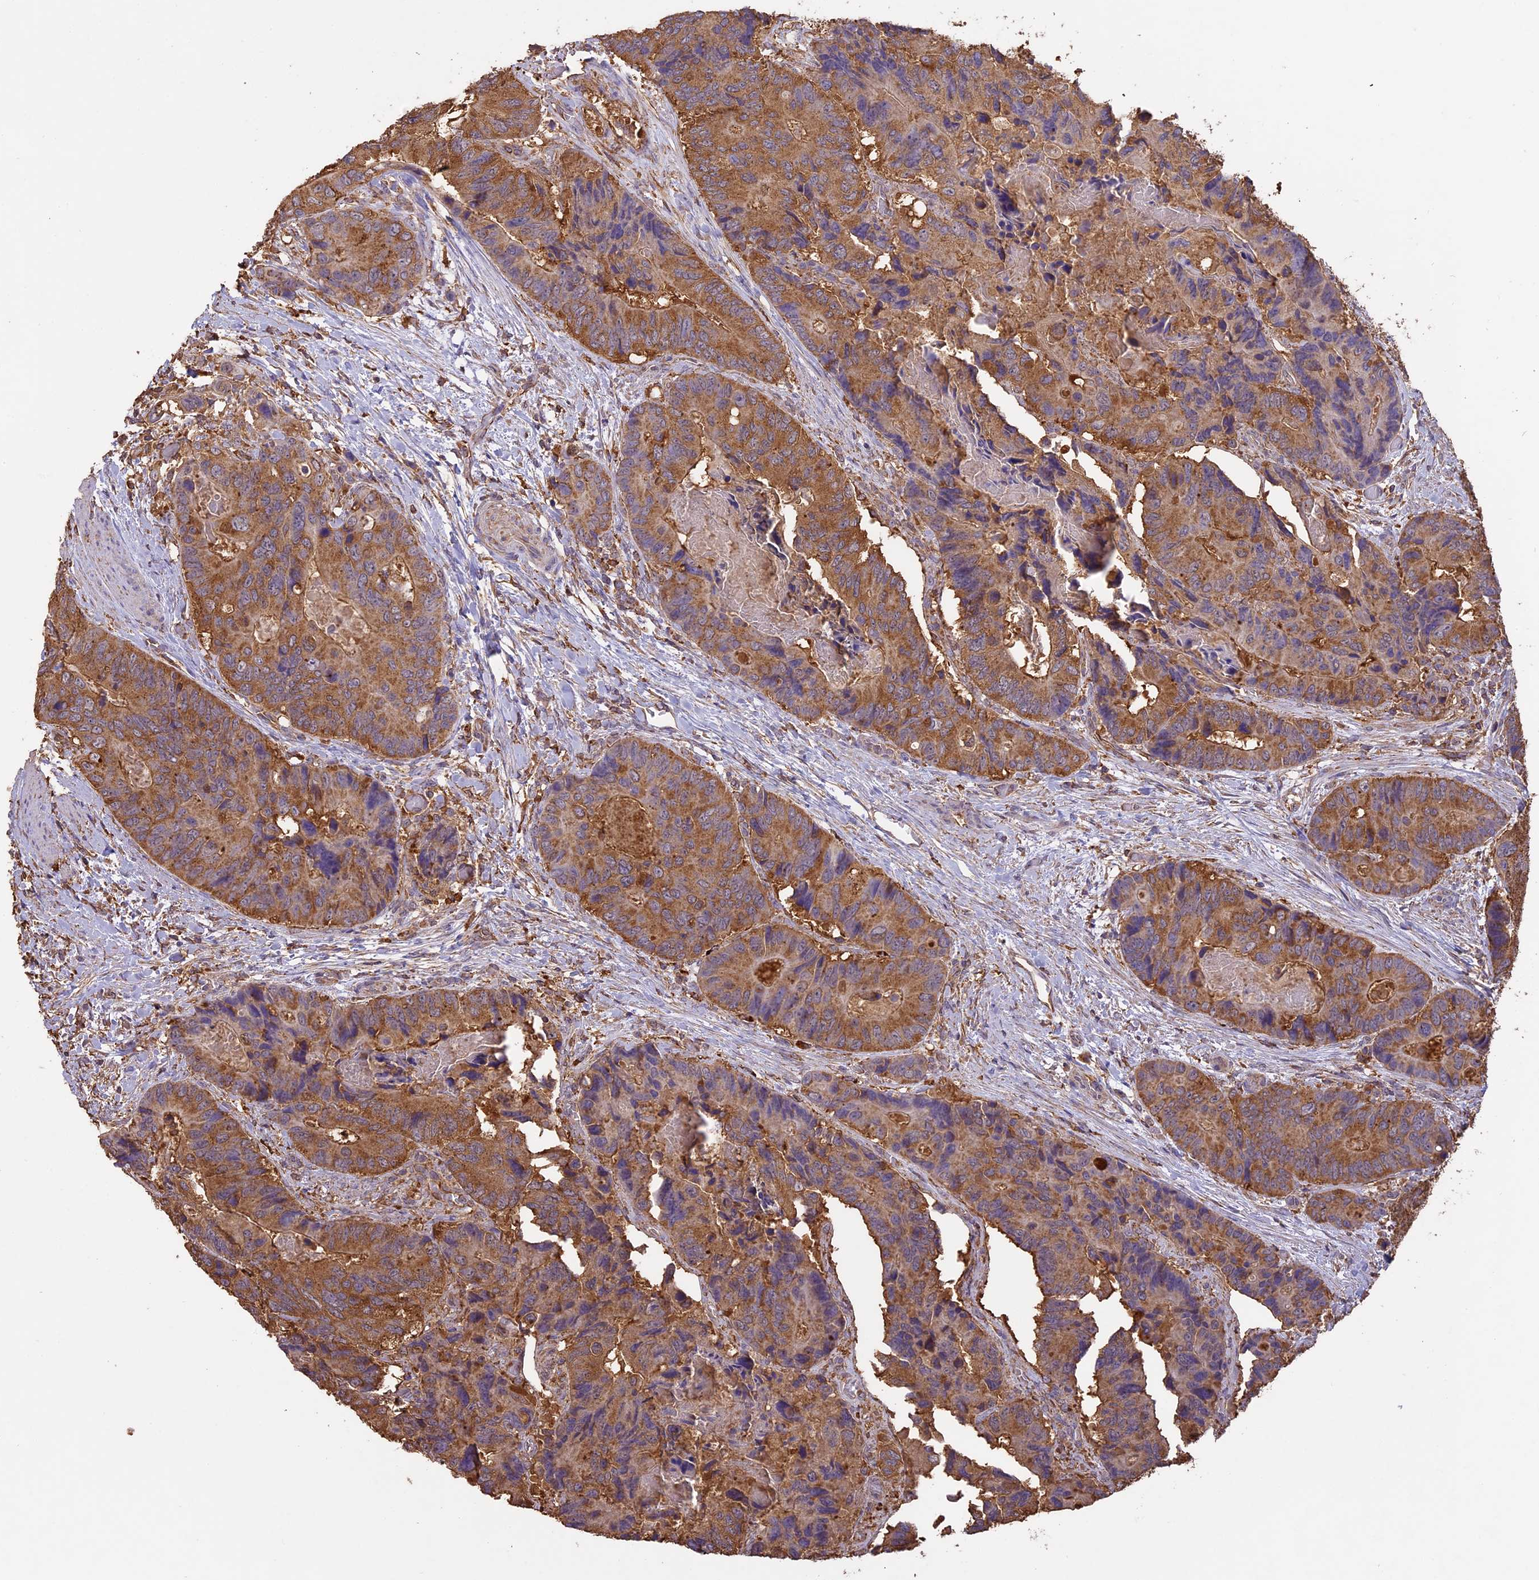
{"staining": {"intensity": "moderate", "quantity": ">75%", "location": "cytoplasmic/membranous"}, "tissue": "colorectal cancer", "cell_type": "Tumor cells", "image_type": "cancer", "snomed": [{"axis": "morphology", "description": "Adenocarcinoma, NOS"}, {"axis": "topography", "description": "Colon"}], "caption": "There is medium levels of moderate cytoplasmic/membranous expression in tumor cells of colorectal cancer (adenocarcinoma), as demonstrated by immunohistochemical staining (brown color).", "gene": "ARHGAP19", "patient": {"sex": "male", "age": 84}}